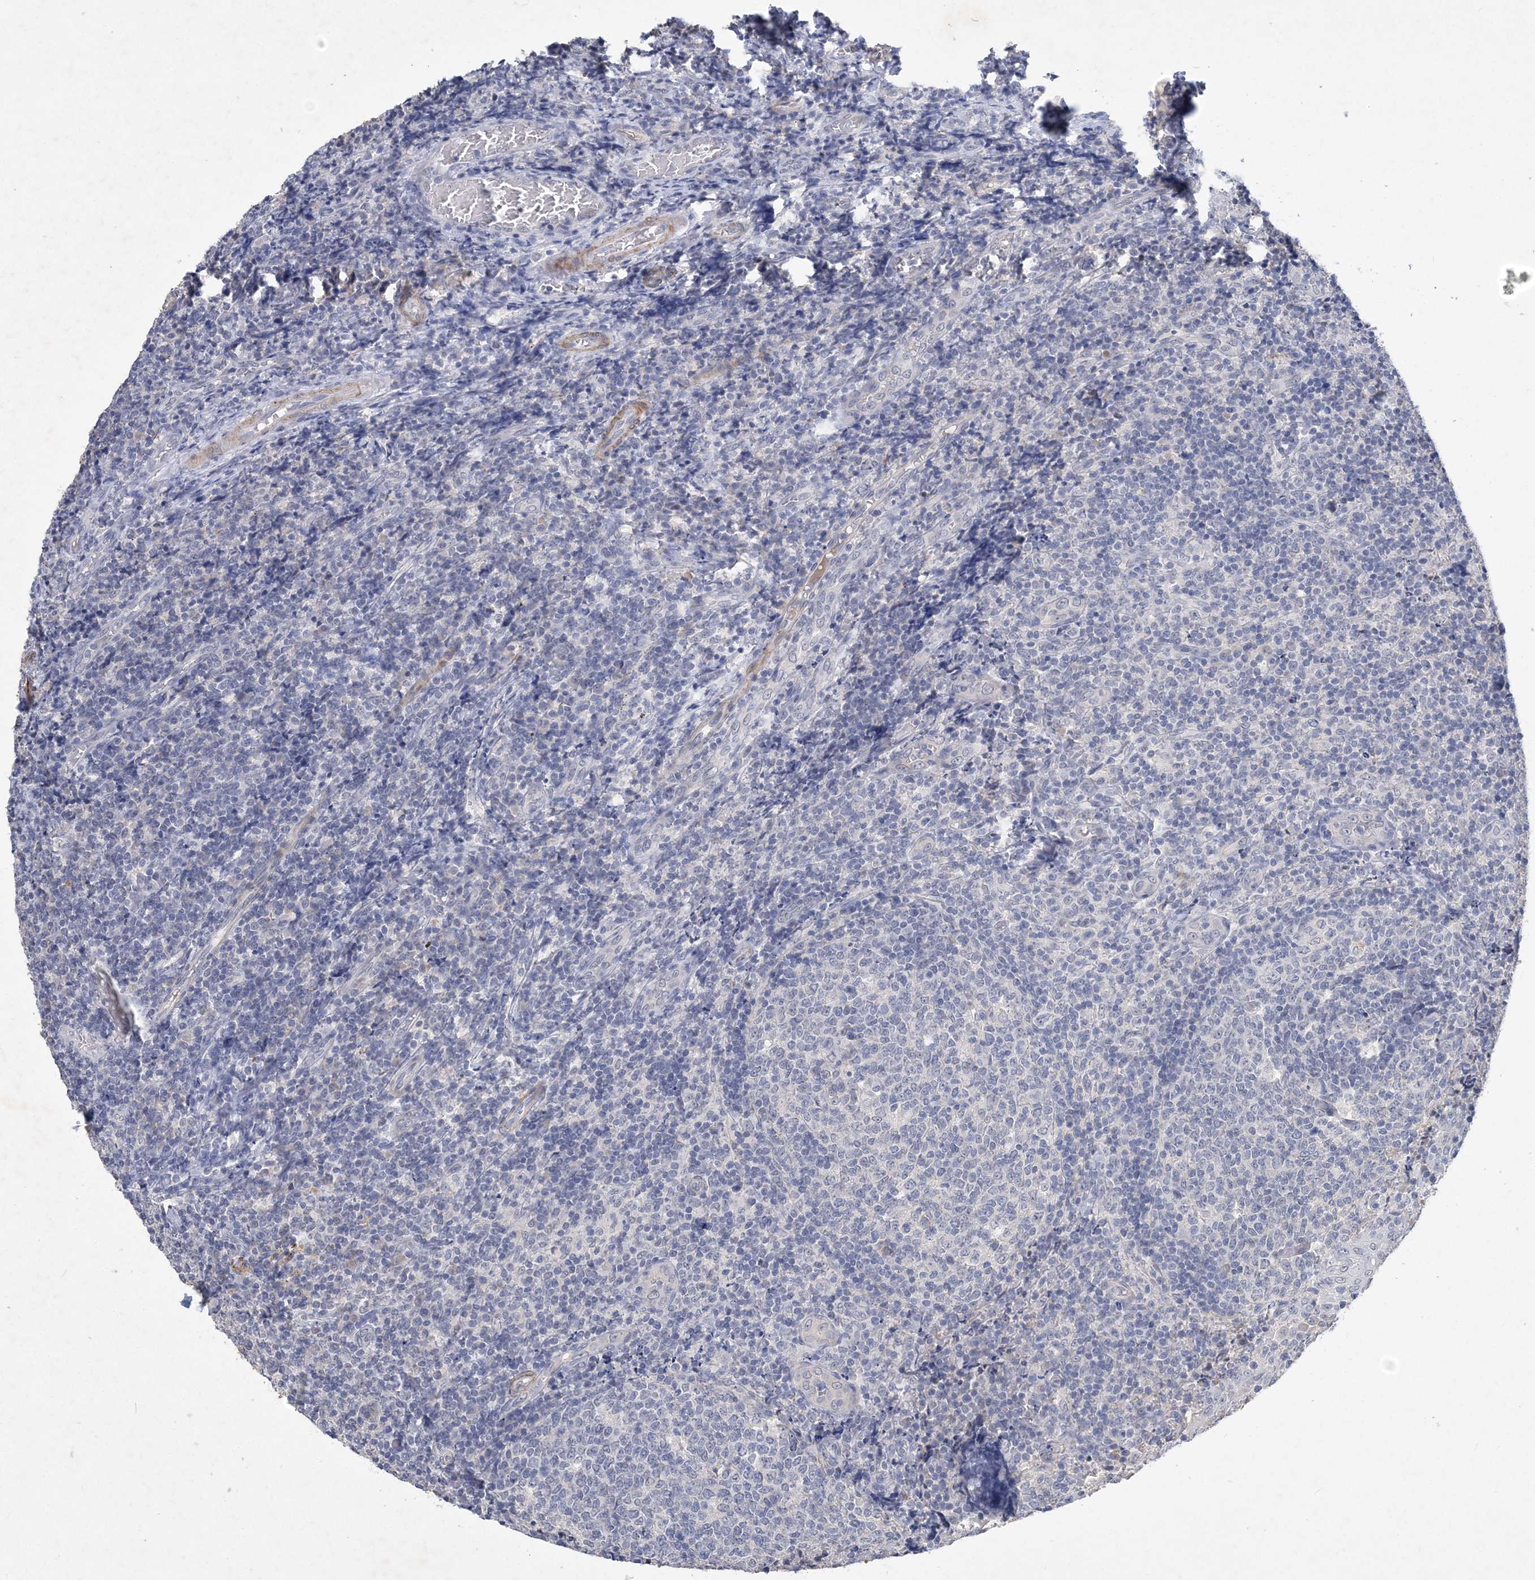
{"staining": {"intensity": "negative", "quantity": "none", "location": "none"}, "tissue": "tonsil", "cell_type": "Germinal center cells", "image_type": "normal", "snomed": [{"axis": "morphology", "description": "Normal tissue, NOS"}, {"axis": "topography", "description": "Tonsil"}], "caption": "The histopathology image shows no significant positivity in germinal center cells of tonsil.", "gene": "C11orf58", "patient": {"sex": "female", "age": 19}}